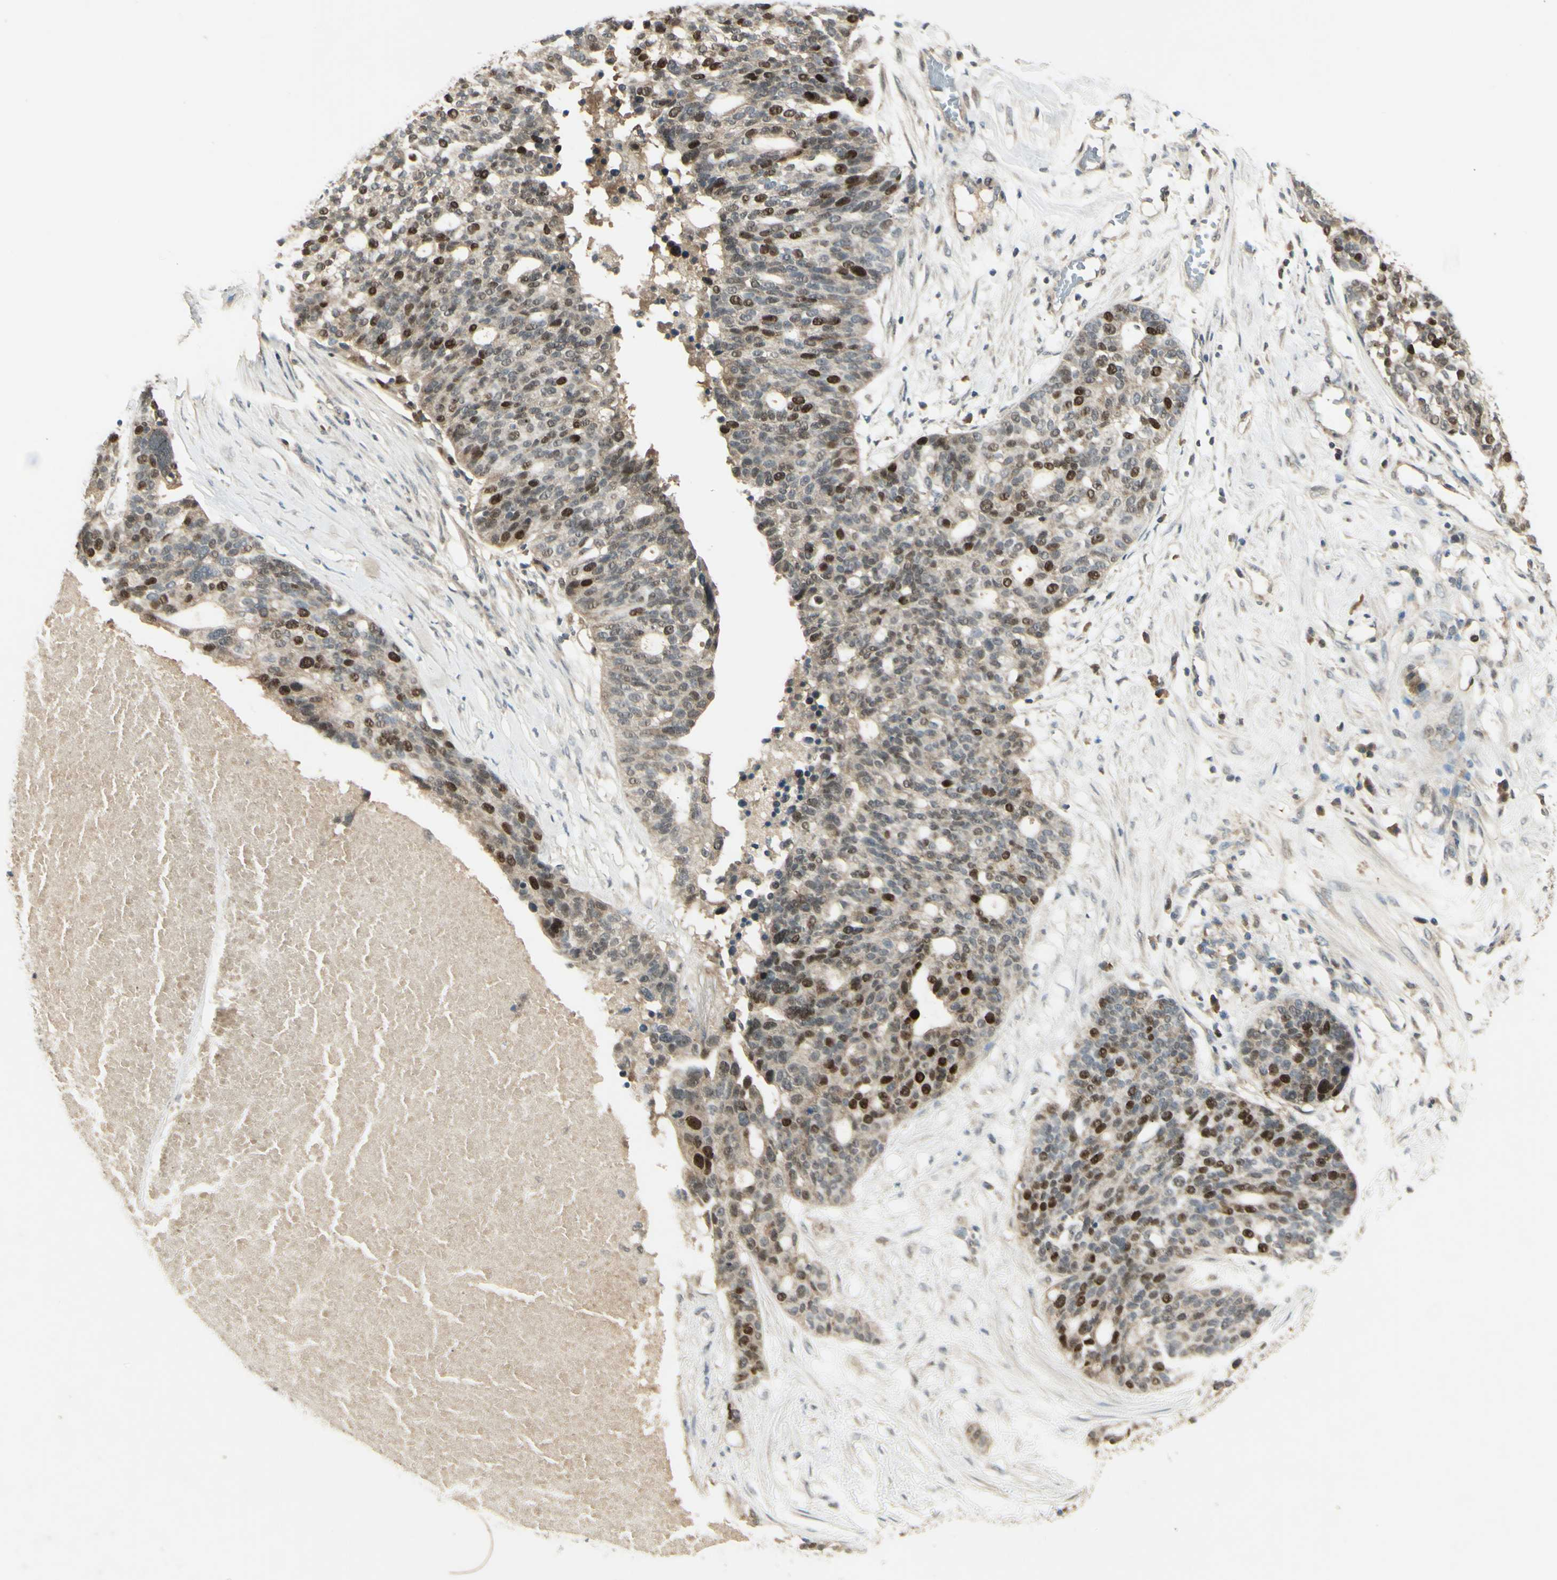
{"staining": {"intensity": "strong", "quantity": "<25%", "location": "nuclear"}, "tissue": "ovarian cancer", "cell_type": "Tumor cells", "image_type": "cancer", "snomed": [{"axis": "morphology", "description": "Cystadenocarcinoma, serous, NOS"}, {"axis": "topography", "description": "Ovary"}], "caption": "IHC histopathology image of serous cystadenocarcinoma (ovarian) stained for a protein (brown), which exhibits medium levels of strong nuclear positivity in about <25% of tumor cells.", "gene": "RAD18", "patient": {"sex": "female", "age": 59}}